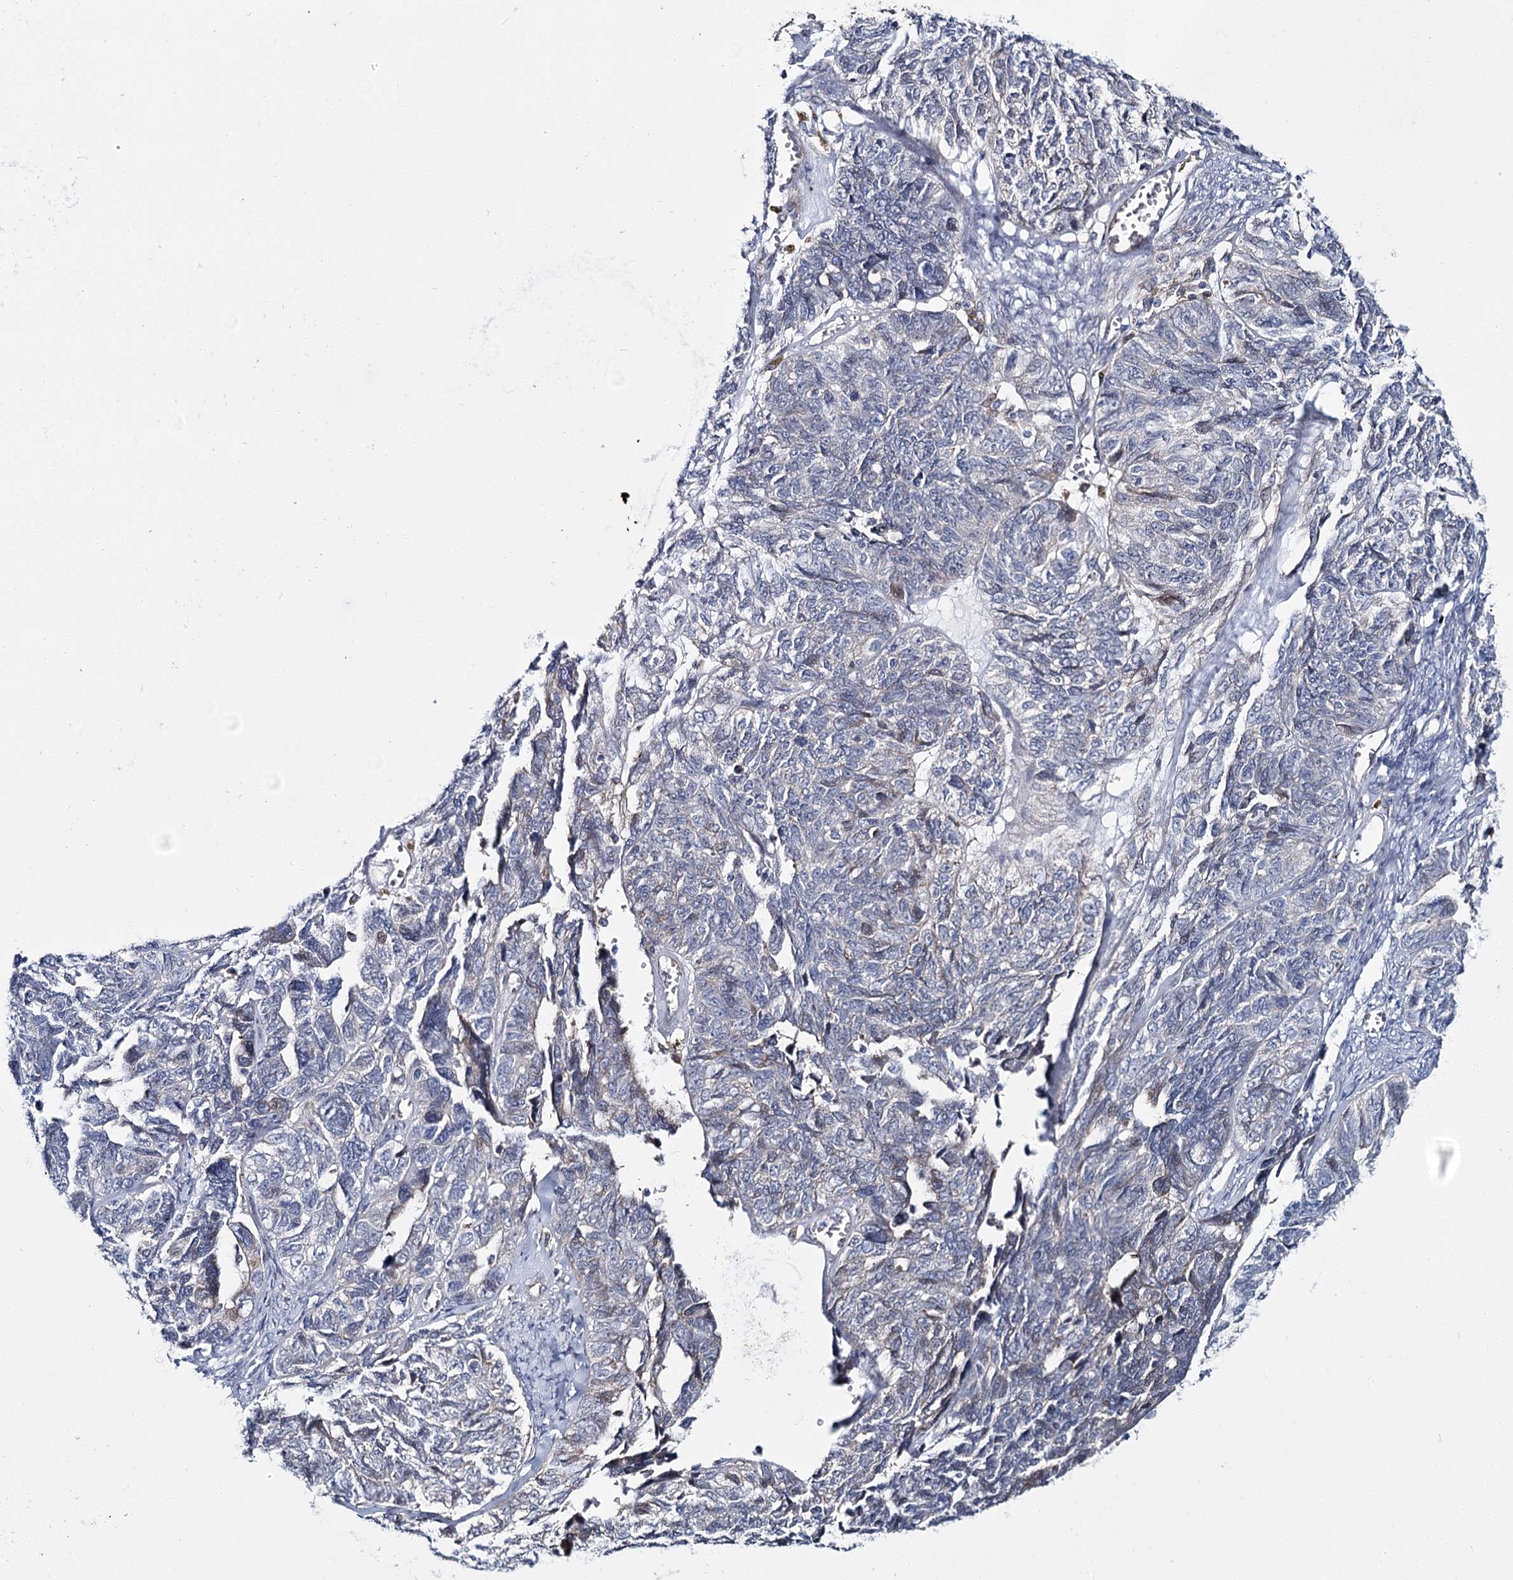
{"staining": {"intensity": "moderate", "quantity": "<25%", "location": "cytoplasmic/membranous"}, "tissue": "ovarian cancer", "cell_type": "Tumor cells", "image_type": "cancer", "snomed": [{"axis": "morphology", "description": "Cystadenocarcinoma, serous, NOS"}, {"axis": "topography", "description": "Ovary"}], "caption": "Immunohistochemical staining of human ovarian cancer (serous cystadenocarcinoma) exhibits moderate cytoplasmic/membranous protein staining in about <25% of tumor cells.", "gene": "CPLANE1", "patient": {"sex": "female", "age": 79}}